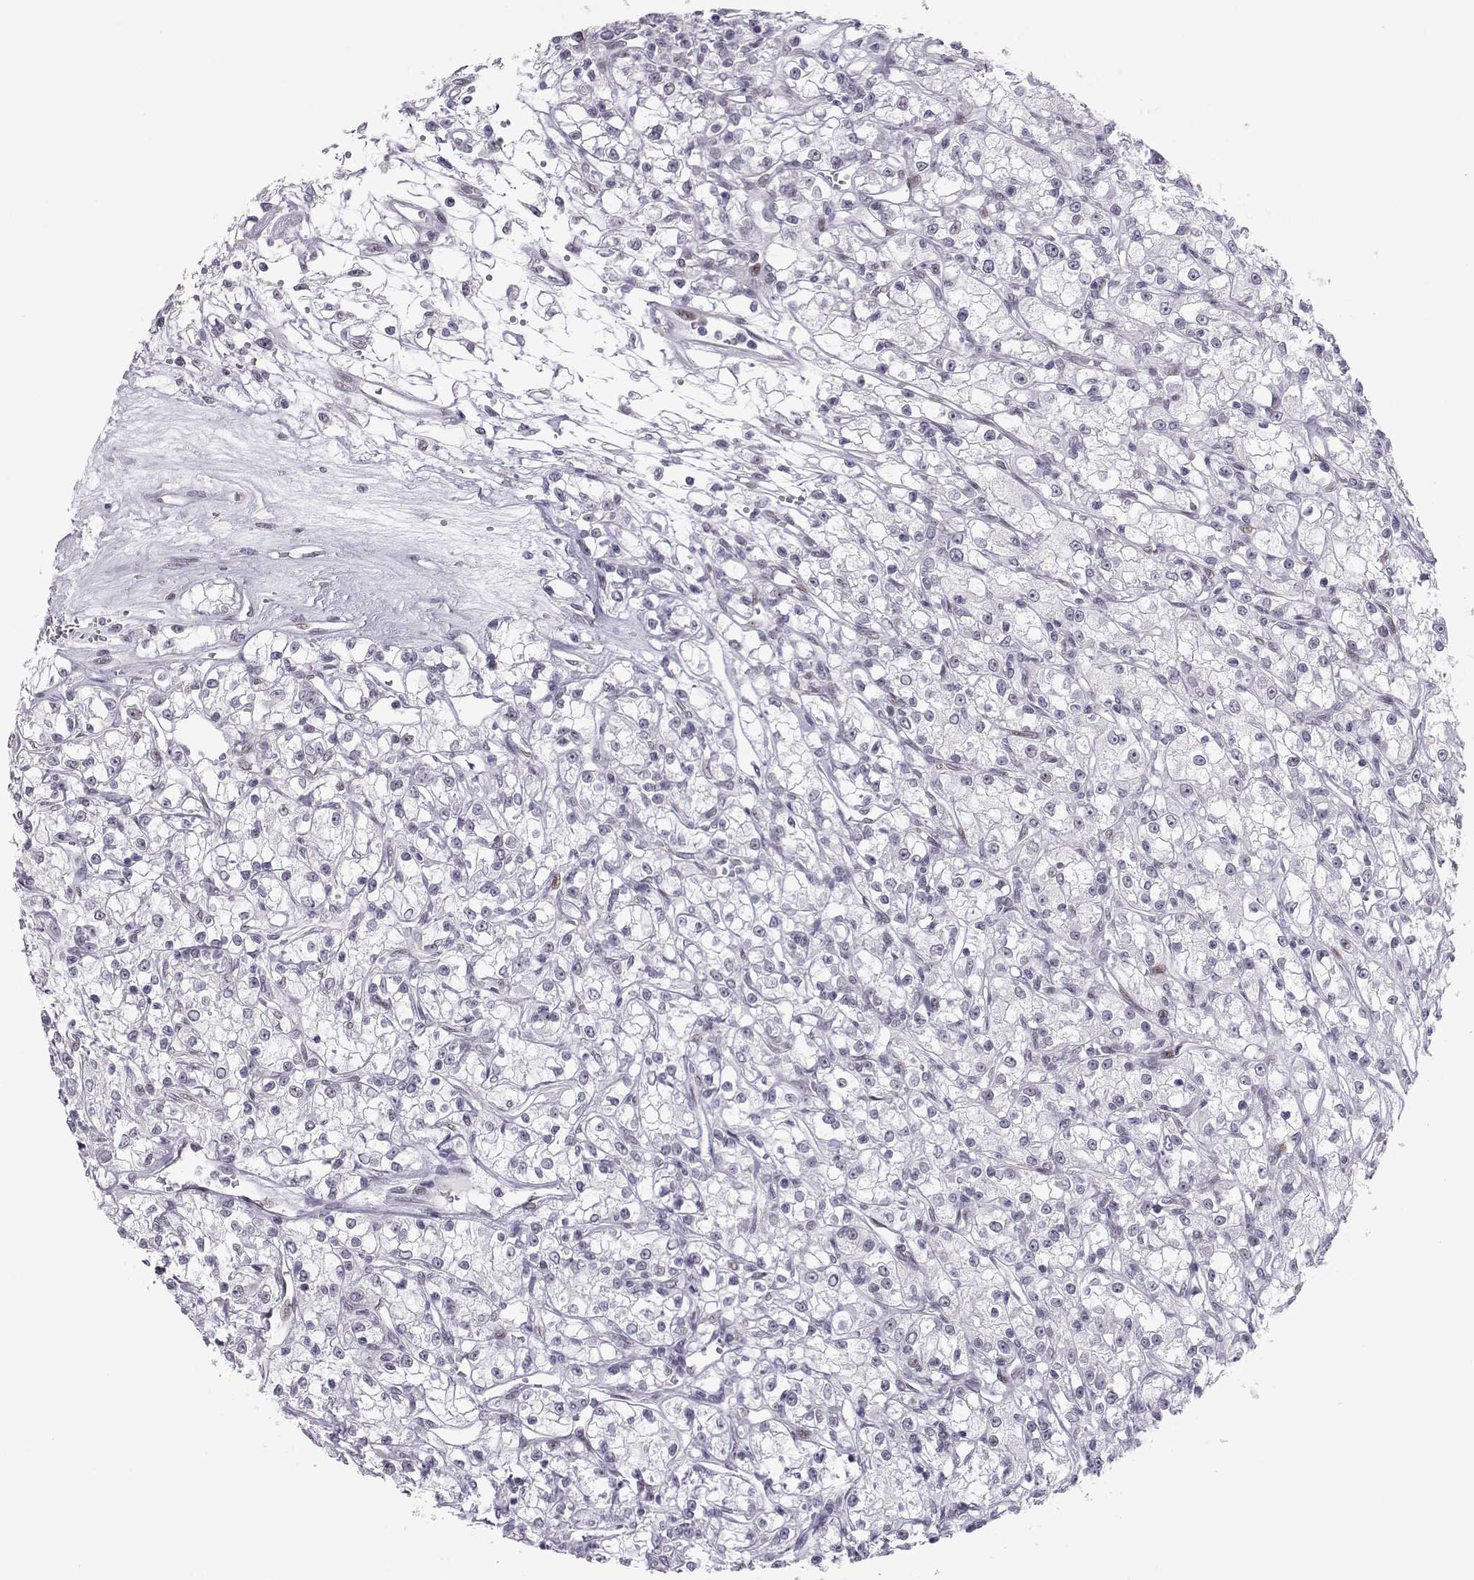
{"staining": {"intensity": "negative", "quantity": "none", "location": "none"}, "tissue": "renal cancer", "cell_type": "Tumor cells", "image_type": "cancer", "snomed": [{"axis": "morphology", "description": "Adenocarcinoma, NOS"}, {"axis": "topography", "description": "Kidney"}], "caption": "A micrograph of renal cancer (adenocarcinoma) stained for a protein exhibits no brown staining in tumor cells.", "gene": "SIX6", "patient": {"sex": "female", "age": 59}}